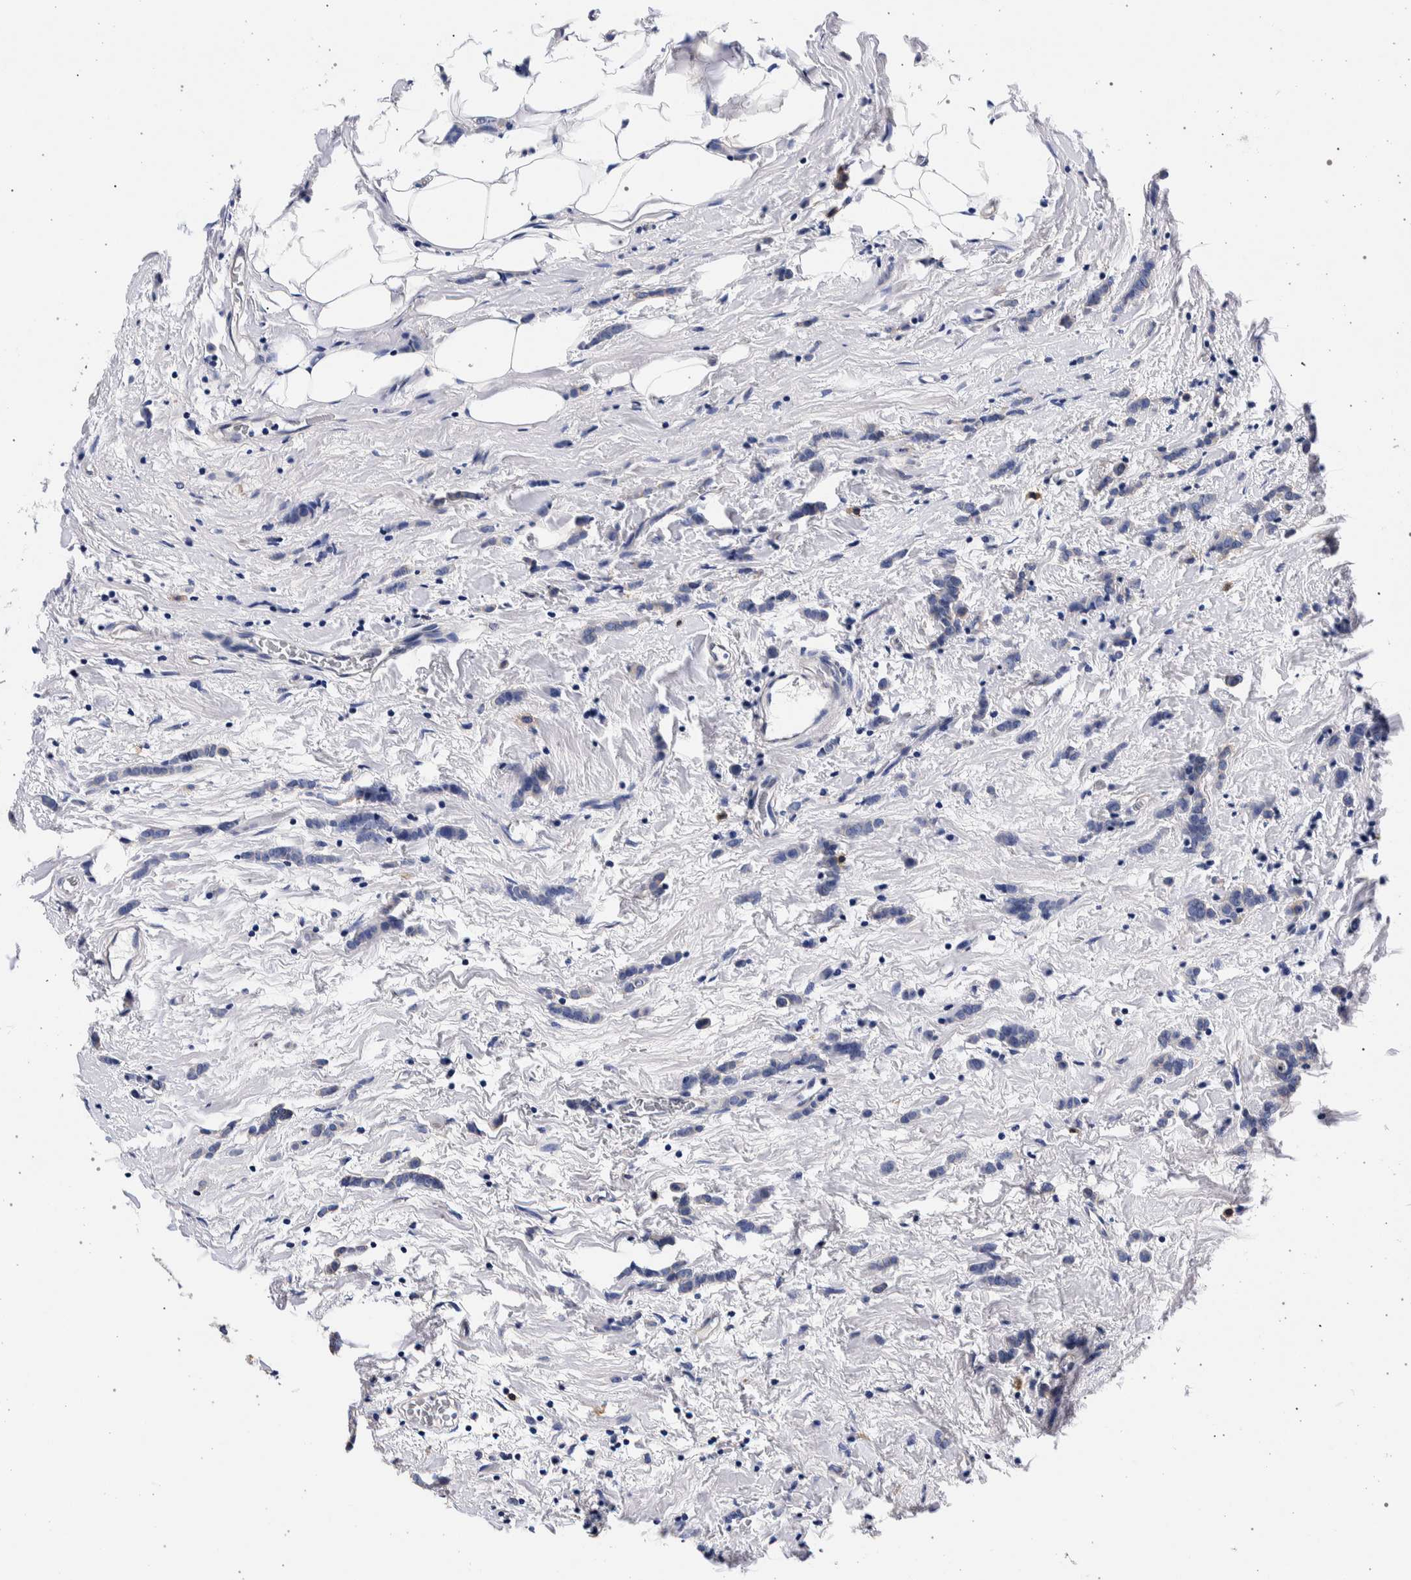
{"staining": {"intensity": "negative", "quantity": "none", "location": "none"}, "tissue": "breast cancer", "cell_type": "Tumor cells", "image_type": "cancer", "snomed": [{"axis": "morphology", "description": "Lobular carcinoma"}, {"axis": "topography", "description": "Breast"}], "caption": "Immunohistochemistry micrograph of neoplastic tissue: human breast cancer (lobular carcinoma) stained with DAB reveals no significant protein expression in tumor cells.", "gene": "NIBAN2", "patient": {"sex": "female", "age": 60}}